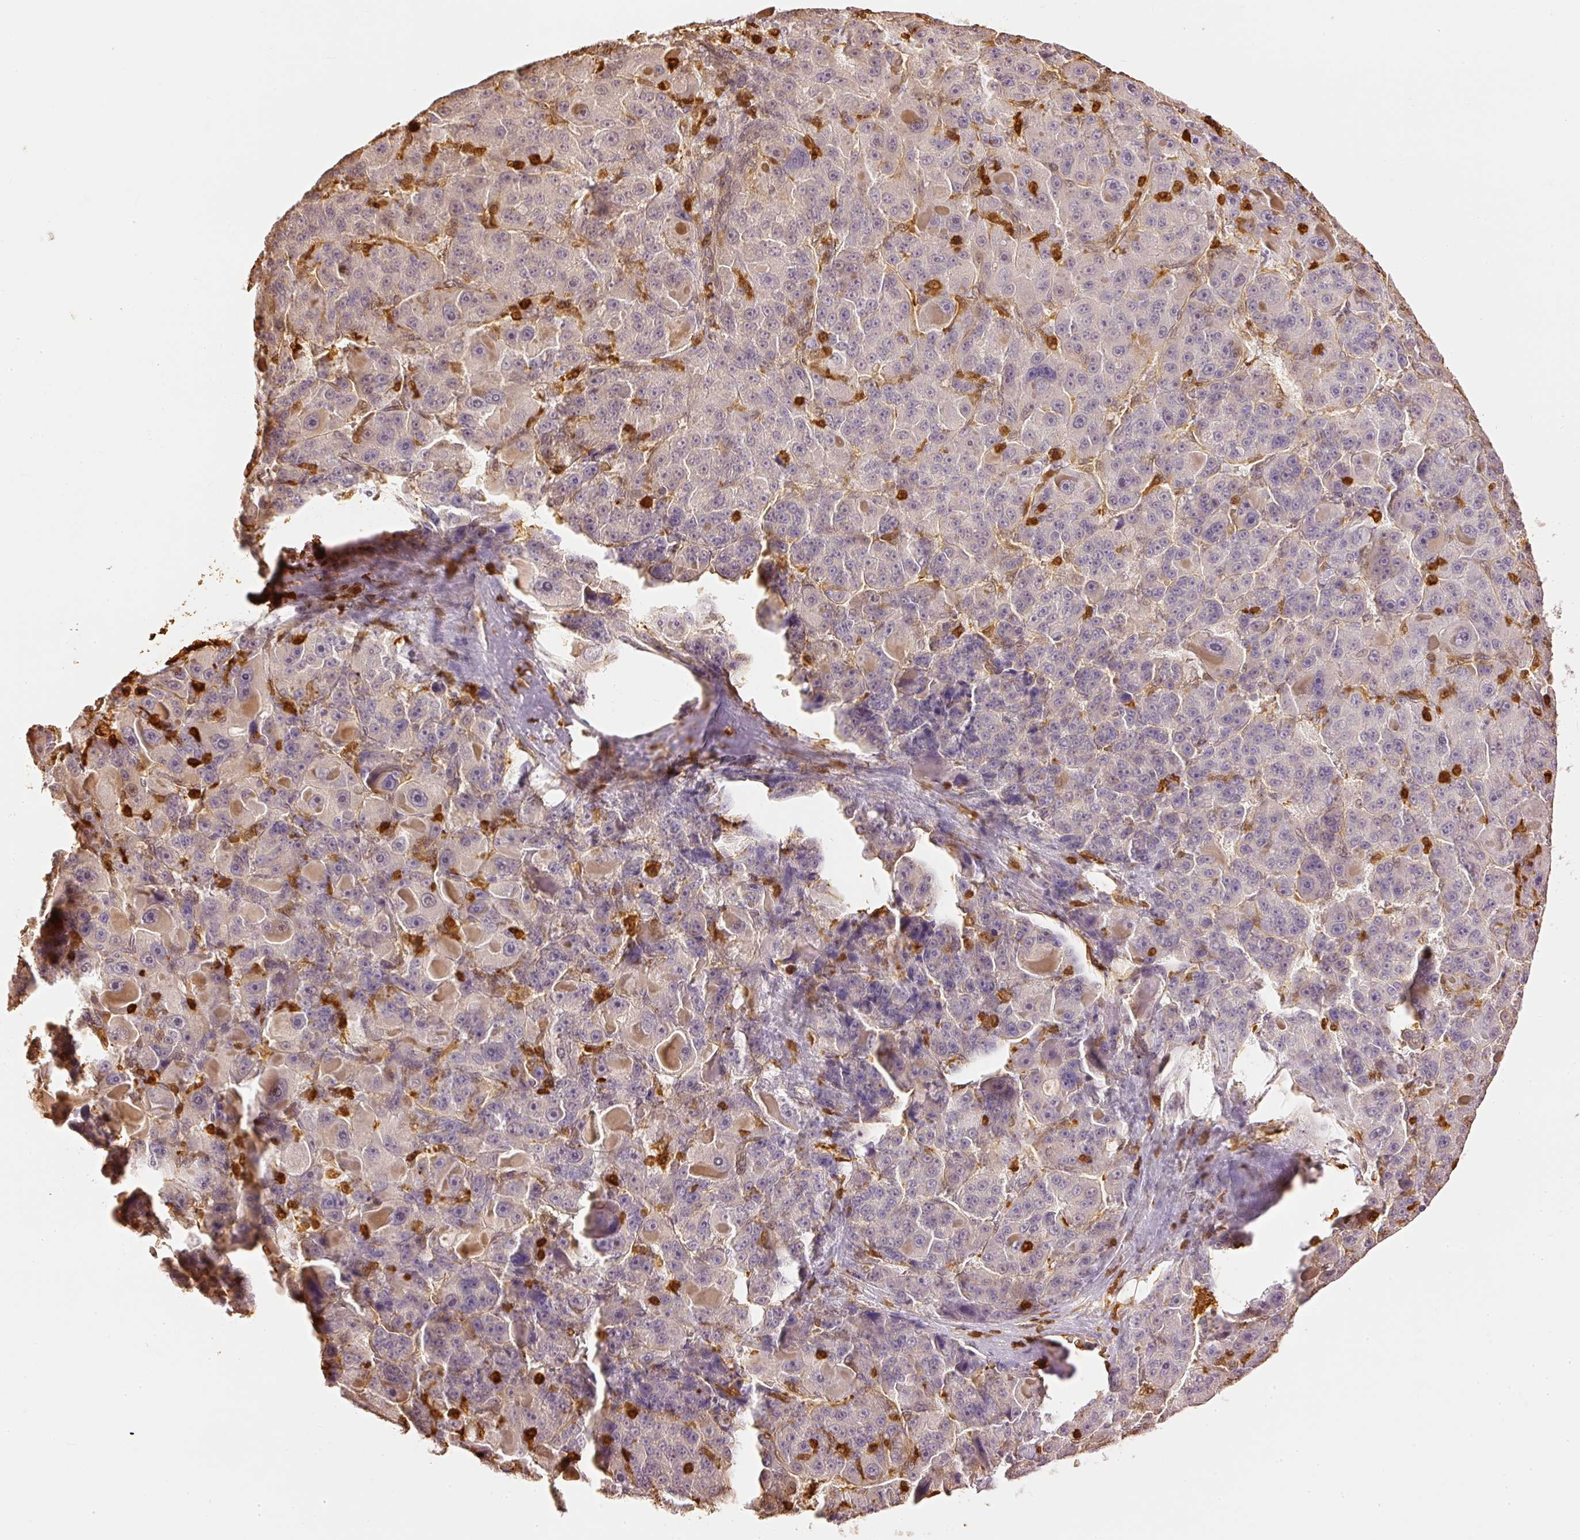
{"staining": {"intensity": "weak", "quantity": "<25%", "location": "cytoplasmic/membranous"}, "tissue": "liver cancer", "cell_type": "Tumor cells", "image_type": "cancer", "snomed": [{"axis": "morphology", "description": "Carcinoma, Hepatocellular, NOS"}, {"axis": "topography", "description": "Liver"}], "caption": "Hepatocellular carcinoma (liver) was stained to show a protein in brown. There is no significant staining in tumor cells.", "gene": "PFN1", "patient": {"sex": "male", "age": 76}}